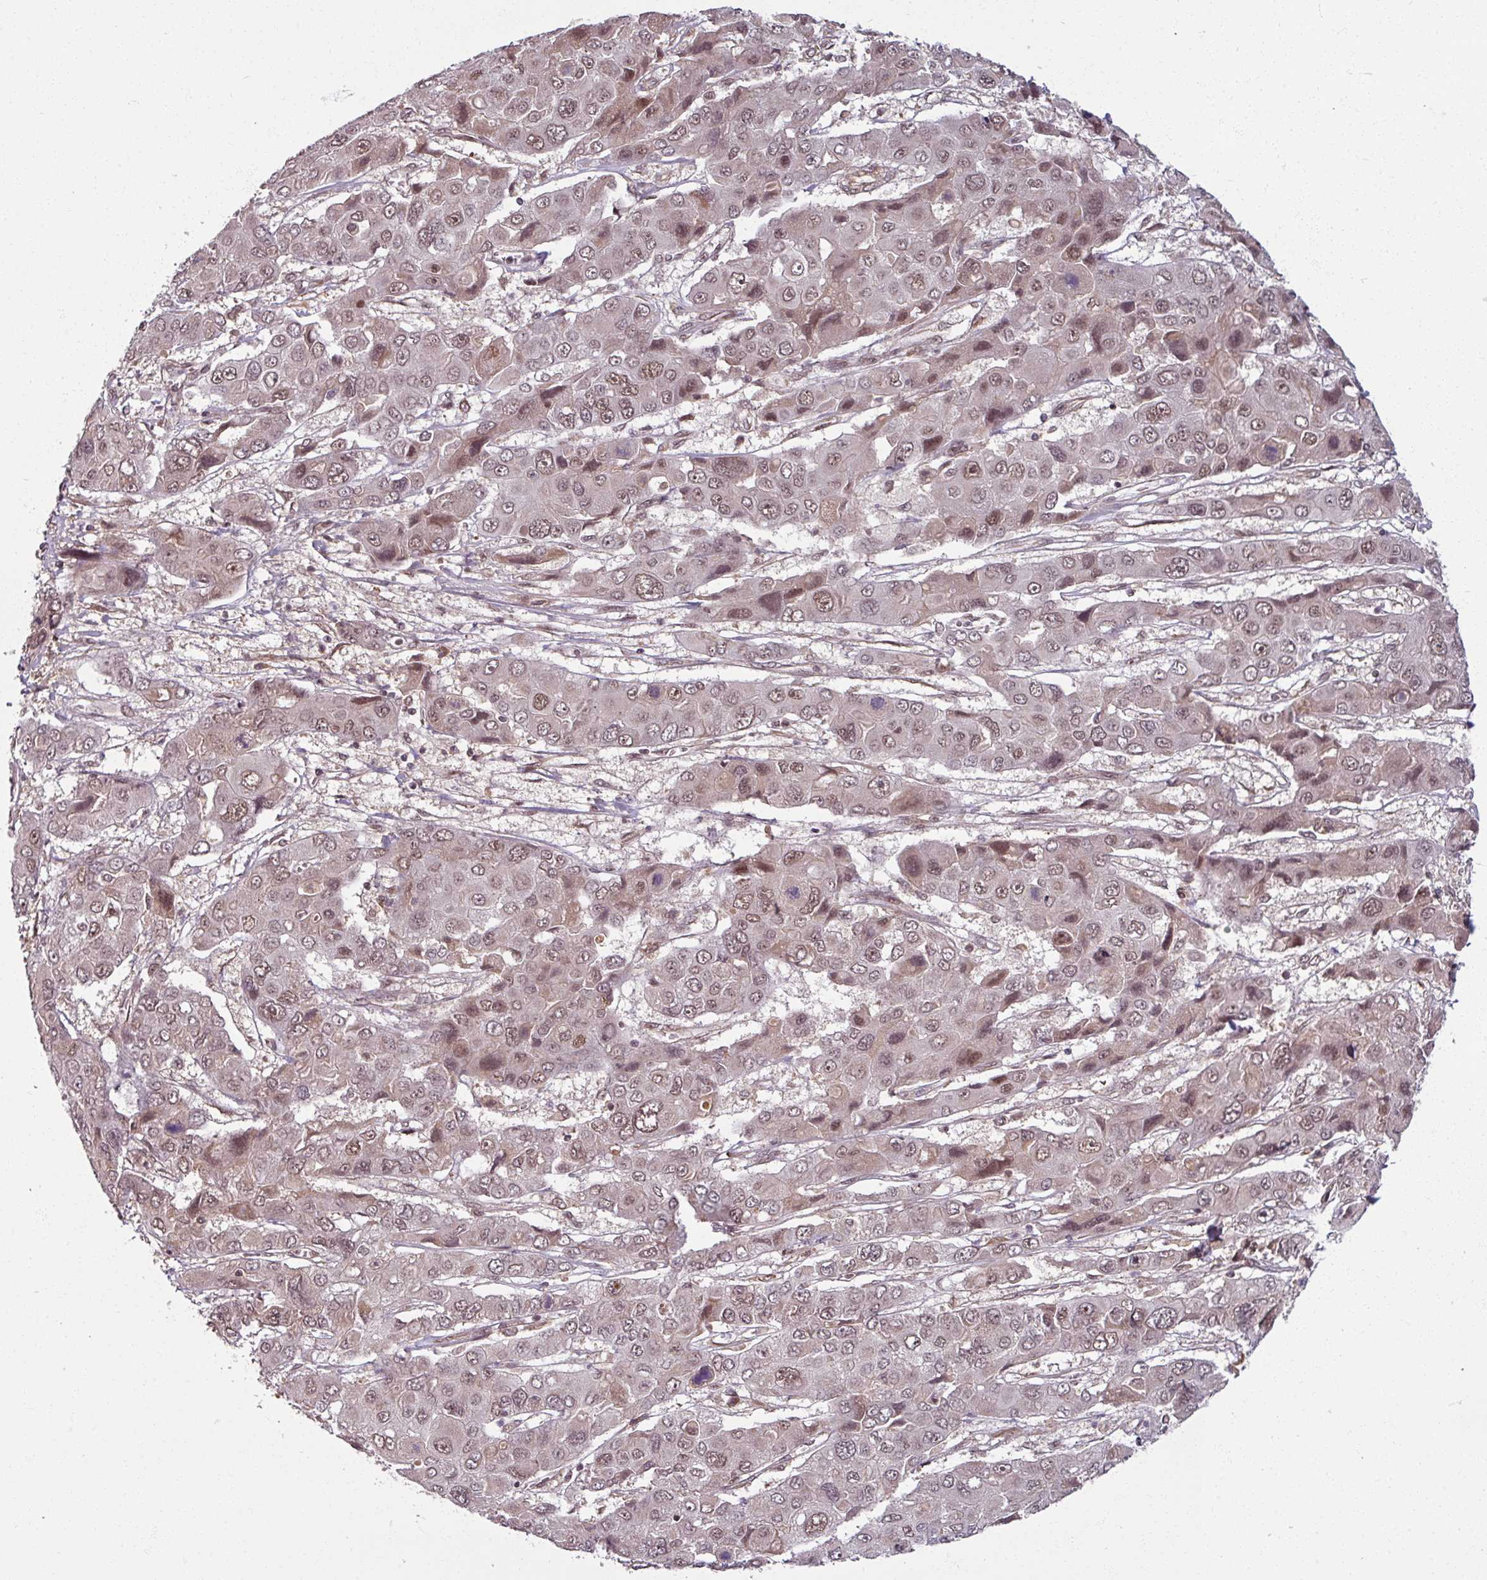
{"staining": {"intensity": "moderate", "quantity": ">75%", "location": "nuclear"}, "tissue": "liver cancer", "cell_type": "Tumor cells", "image_type": "cancer", "snomed": [{"axis": "morphology", "description": "Cholangiocarcinoma"}, {"axis": "topography", "description": "Liver"}], "caption": "Cholangiocarcinoma (liver) tissue displays moderate nuclear positivity in approximately >75% of tumor cells, visualized by immunohistochemistry.", "gene": "SWI5", "patient": {"sex": "male", "age": 67}}